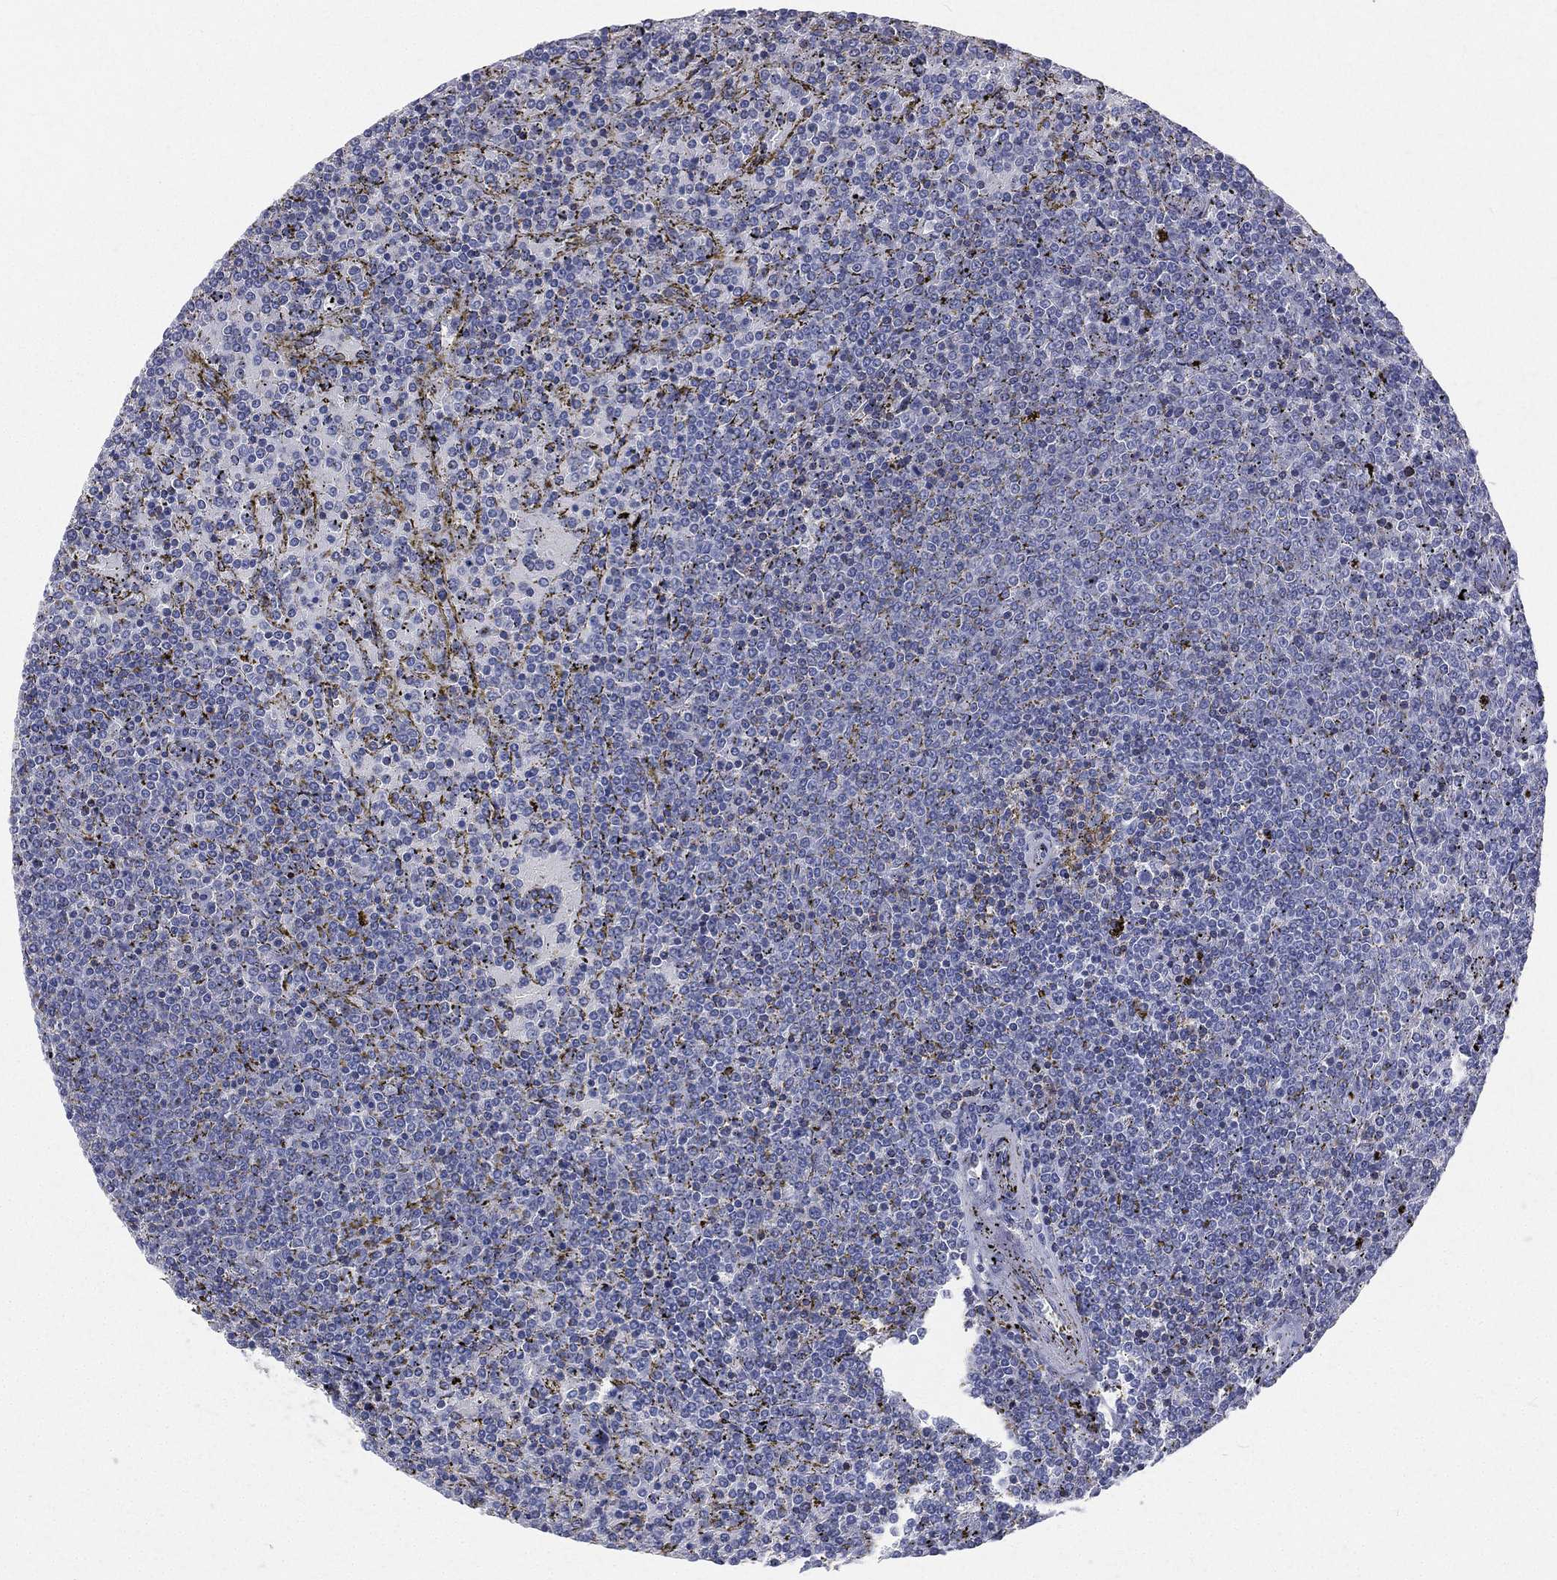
{"staining": {"intensity": "negative", "quantity": "none", "location": "none"}, "tissue": "lymphoma", "cell_type": "Tumor cells", "image_type": "cancer", "snomed": [{"axis": "morphology", "description": "Malignant lymphoma, non-Hodgkin's type, Low grade"}, {"axis": "topography", "description": "Spleen"}], "caption": "IHC micrograph of low-grade malignant lymphoma, non-Hodgkin's type stained for a protein (brown), which shows no expression in tumor cells. (DAB IHC, high magnification).", "gene": "CD3D", "patient": {"sex": "female", "age": 77}}